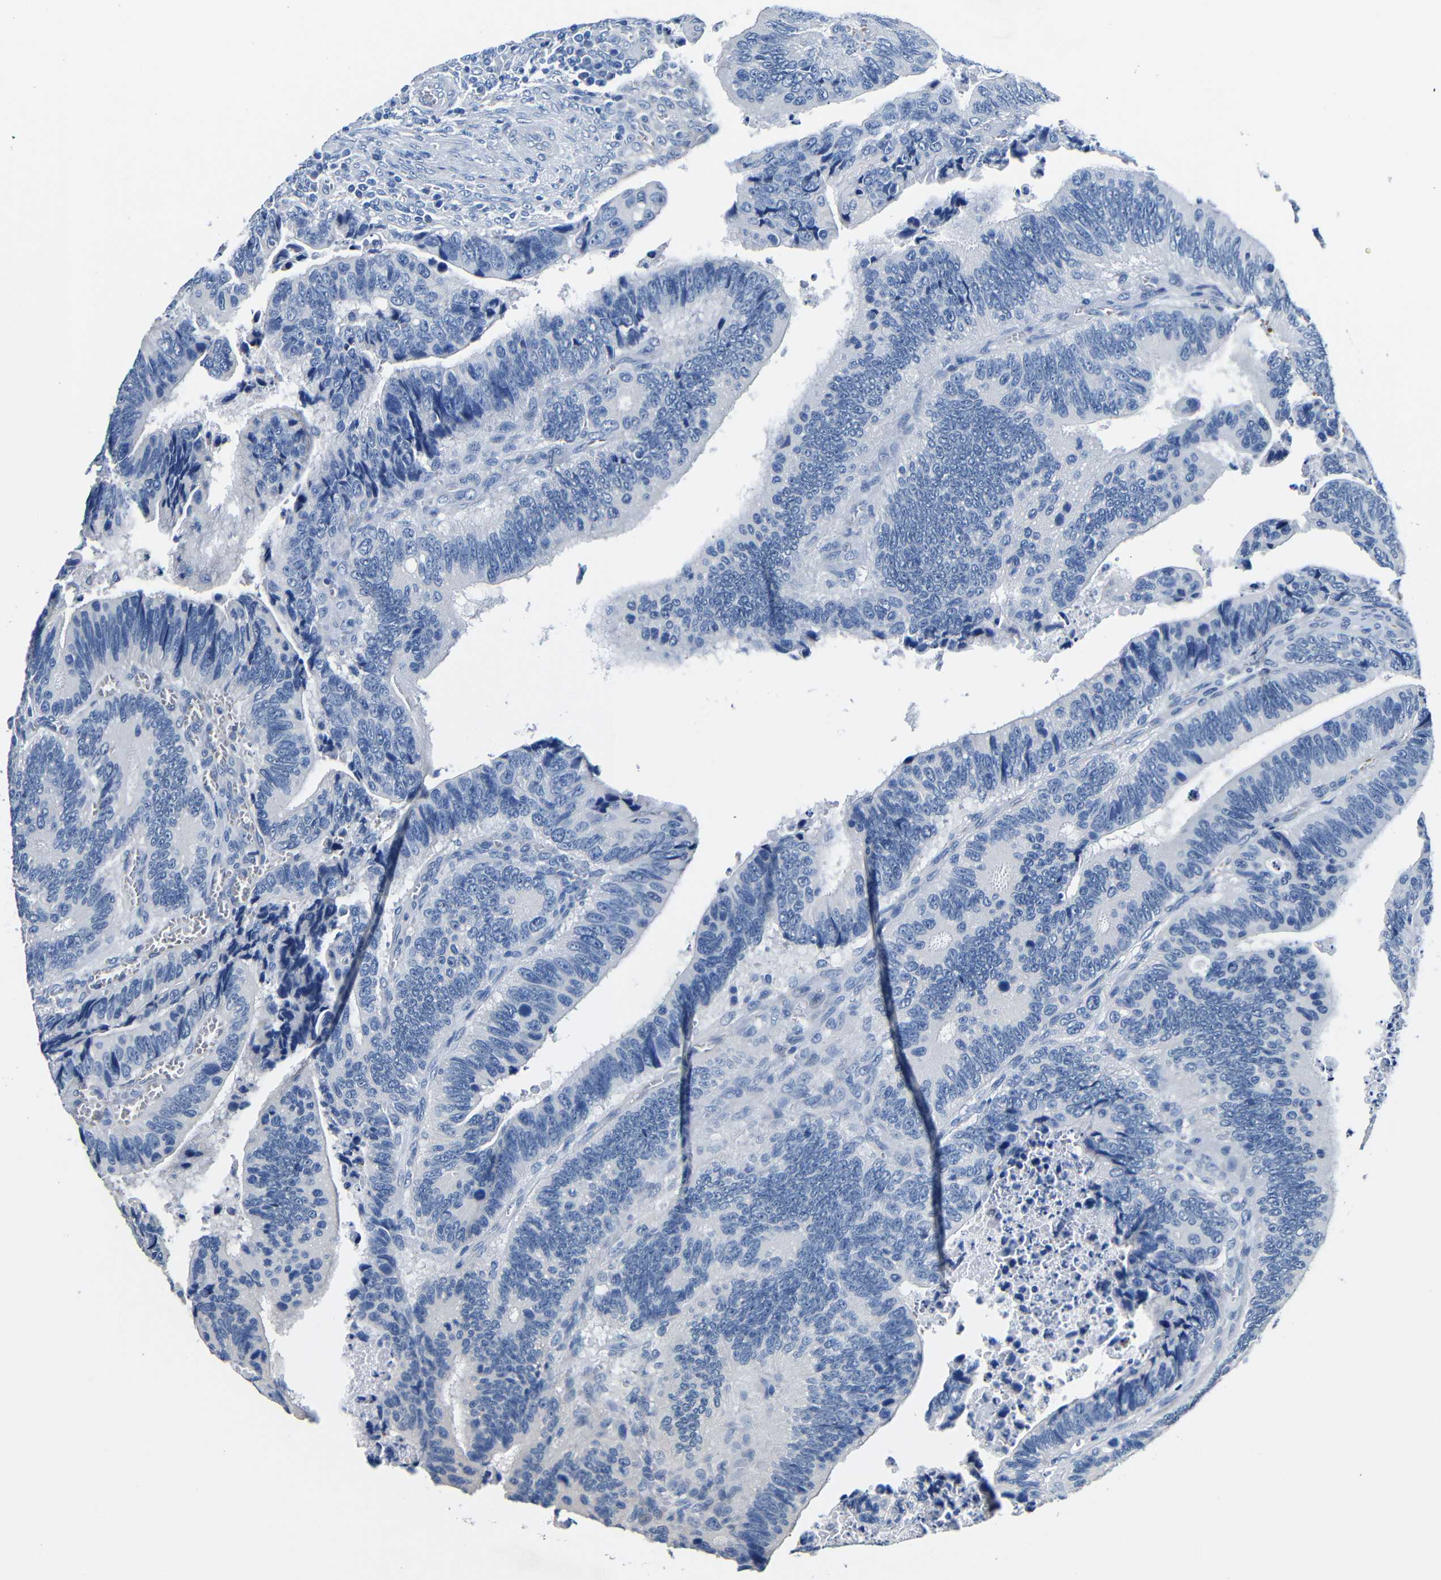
{"staining": {"intensity": "negative", "quantity": "none", "location": "none"}, "tissue": "colorectal cancer", "cell_type": "Tumor cells", "image_type": "cancer", "snomed": [{"axis": "morphology", "description": "Inflammation, NOS"}, {"axis": "morphology", "description": "Adenocarcinoma, NOS"}, {"axis": "topography", "description": "Colon"}], "caption": "The image reveals no staining of tumor cells in colorectal cancer (adenocarcinoma). (IHC, brightfield microscopy, high magnification).", "gene": "TNFAIP1", "patient": {"sex": "male", "age": 72}}